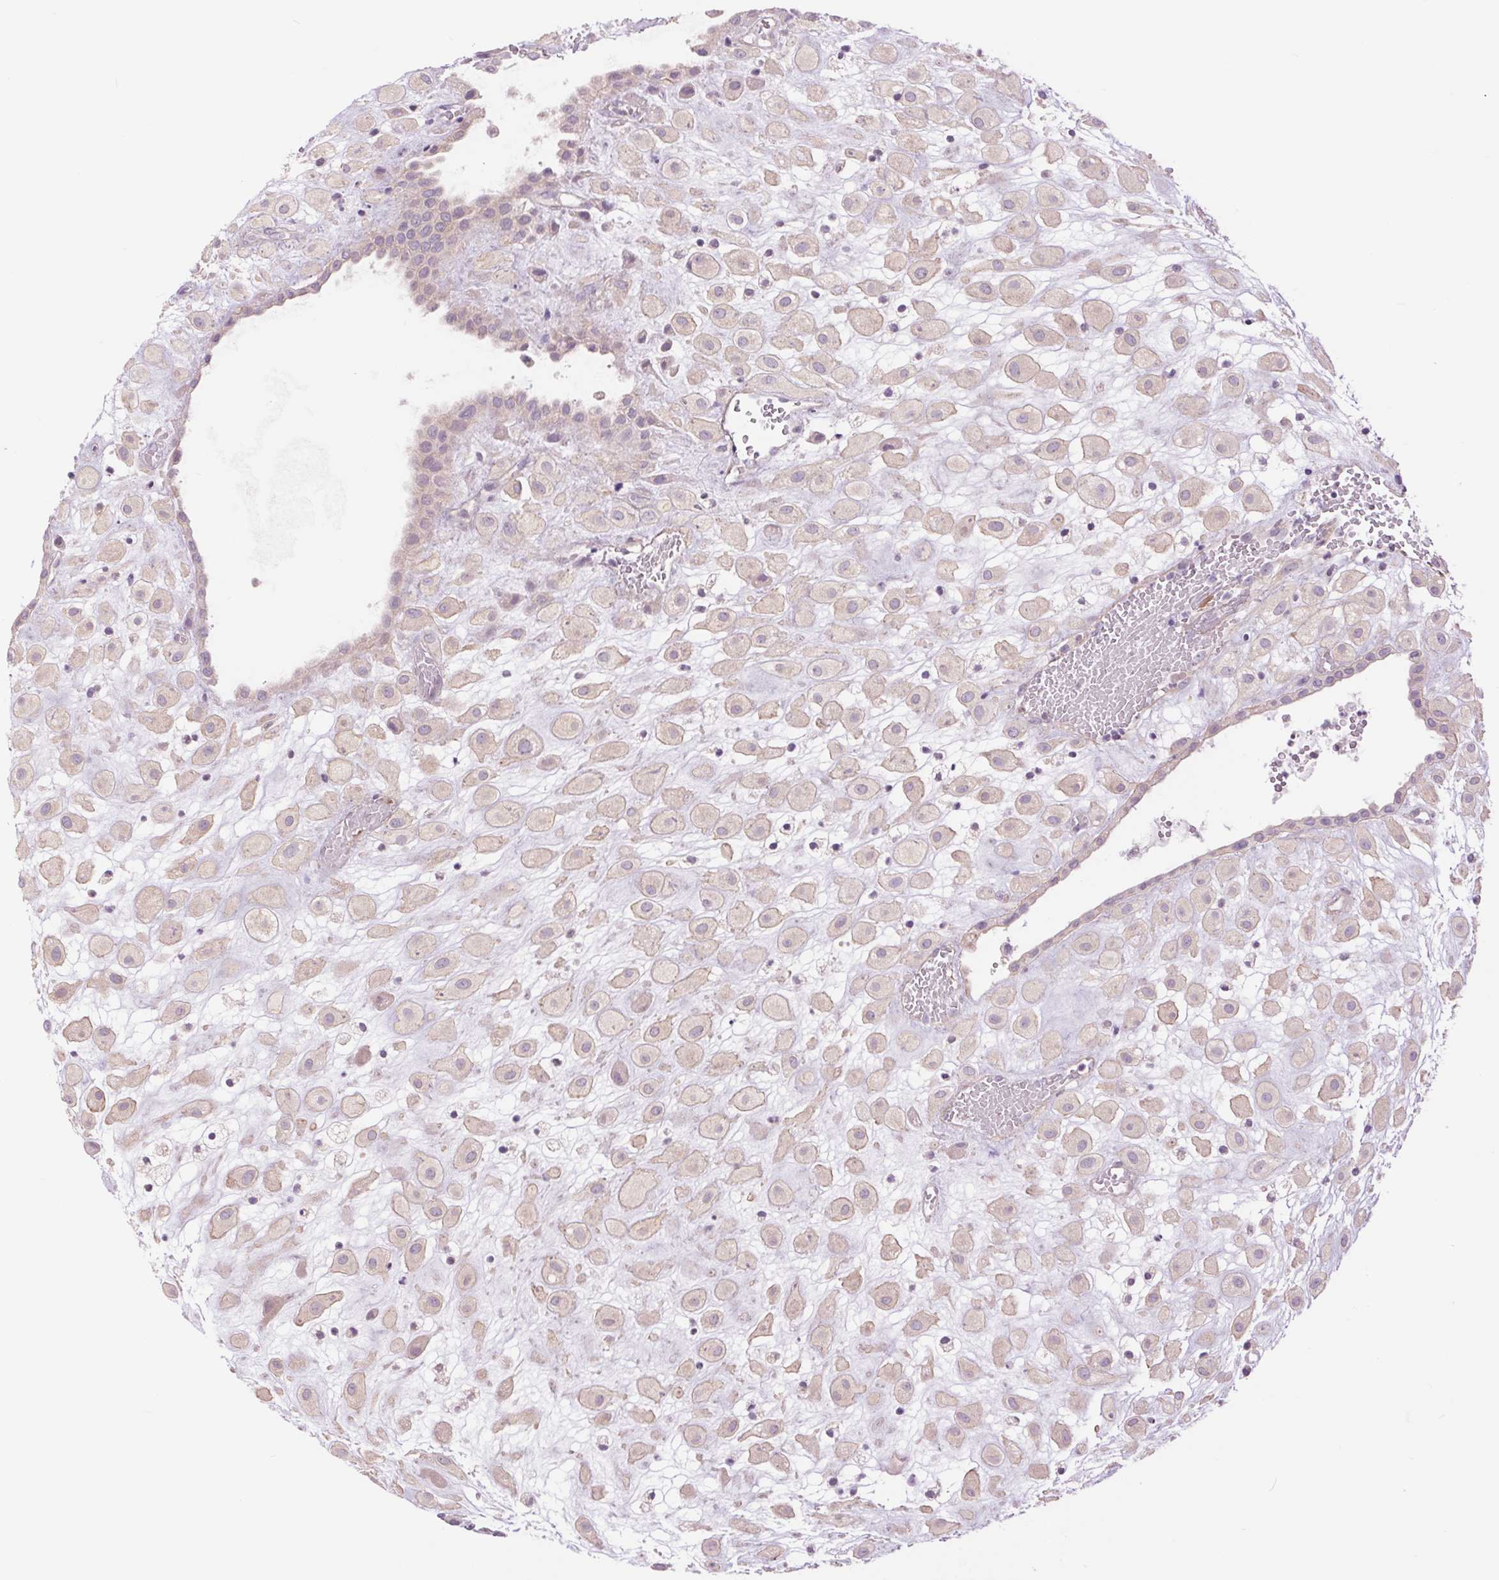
{"staining": {"intensity": "weak", "quantity": "<25%", "location": "cytoplasmic/membranous"}, "tissue": "placenta", "cell_type": "Decidual cells", "image_type": "normal", "snomed": [{"axis": "morphology", "description": "Normal tissue, NOS"}, {"axis": "topography", "description": "Placenta"}], "caption": "A photomicrograph of placenta stained for a protein displays no brown staining in decidual cells.", "gene": "CTNNA3", "patient": {"sex": "female", "age": 24}}